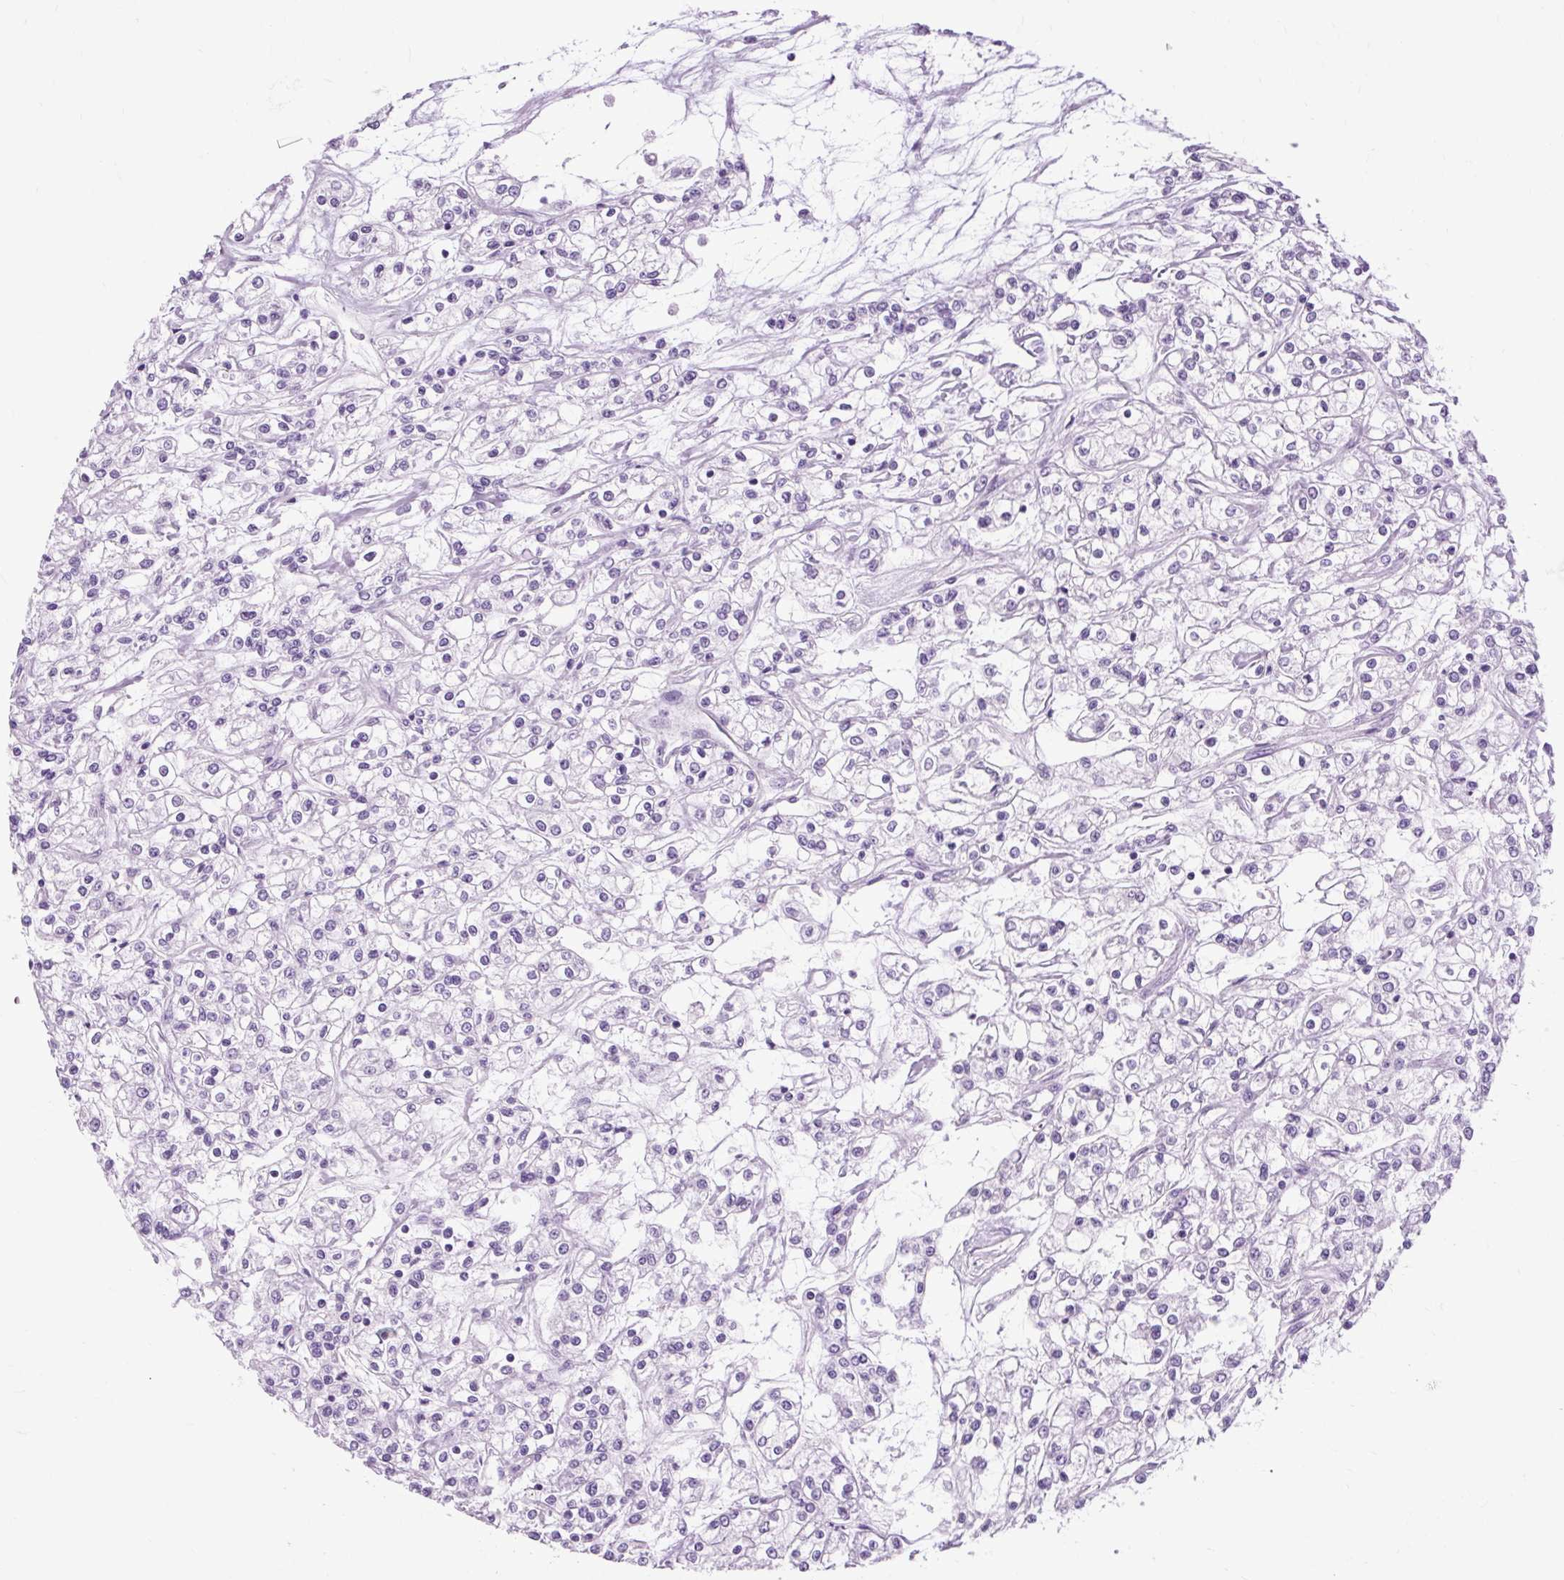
{"staining": {"intensity": "negative", "quantity": "none", "location": "none"}, "tissue": "renal cancer", "cell_type": "Tumor cells", "image_type": "cancer", "snomed": [{"axis": "morphology", "description": "Adenocarcinoma, NOS"}, {"axis": "topography", "description": "Kidney"}], "caption": "There is no significant expression in tumor cells of renal adenocarcinoma.", "gene": "OOEP", "patient": {"sex": "female", "age": 59}}